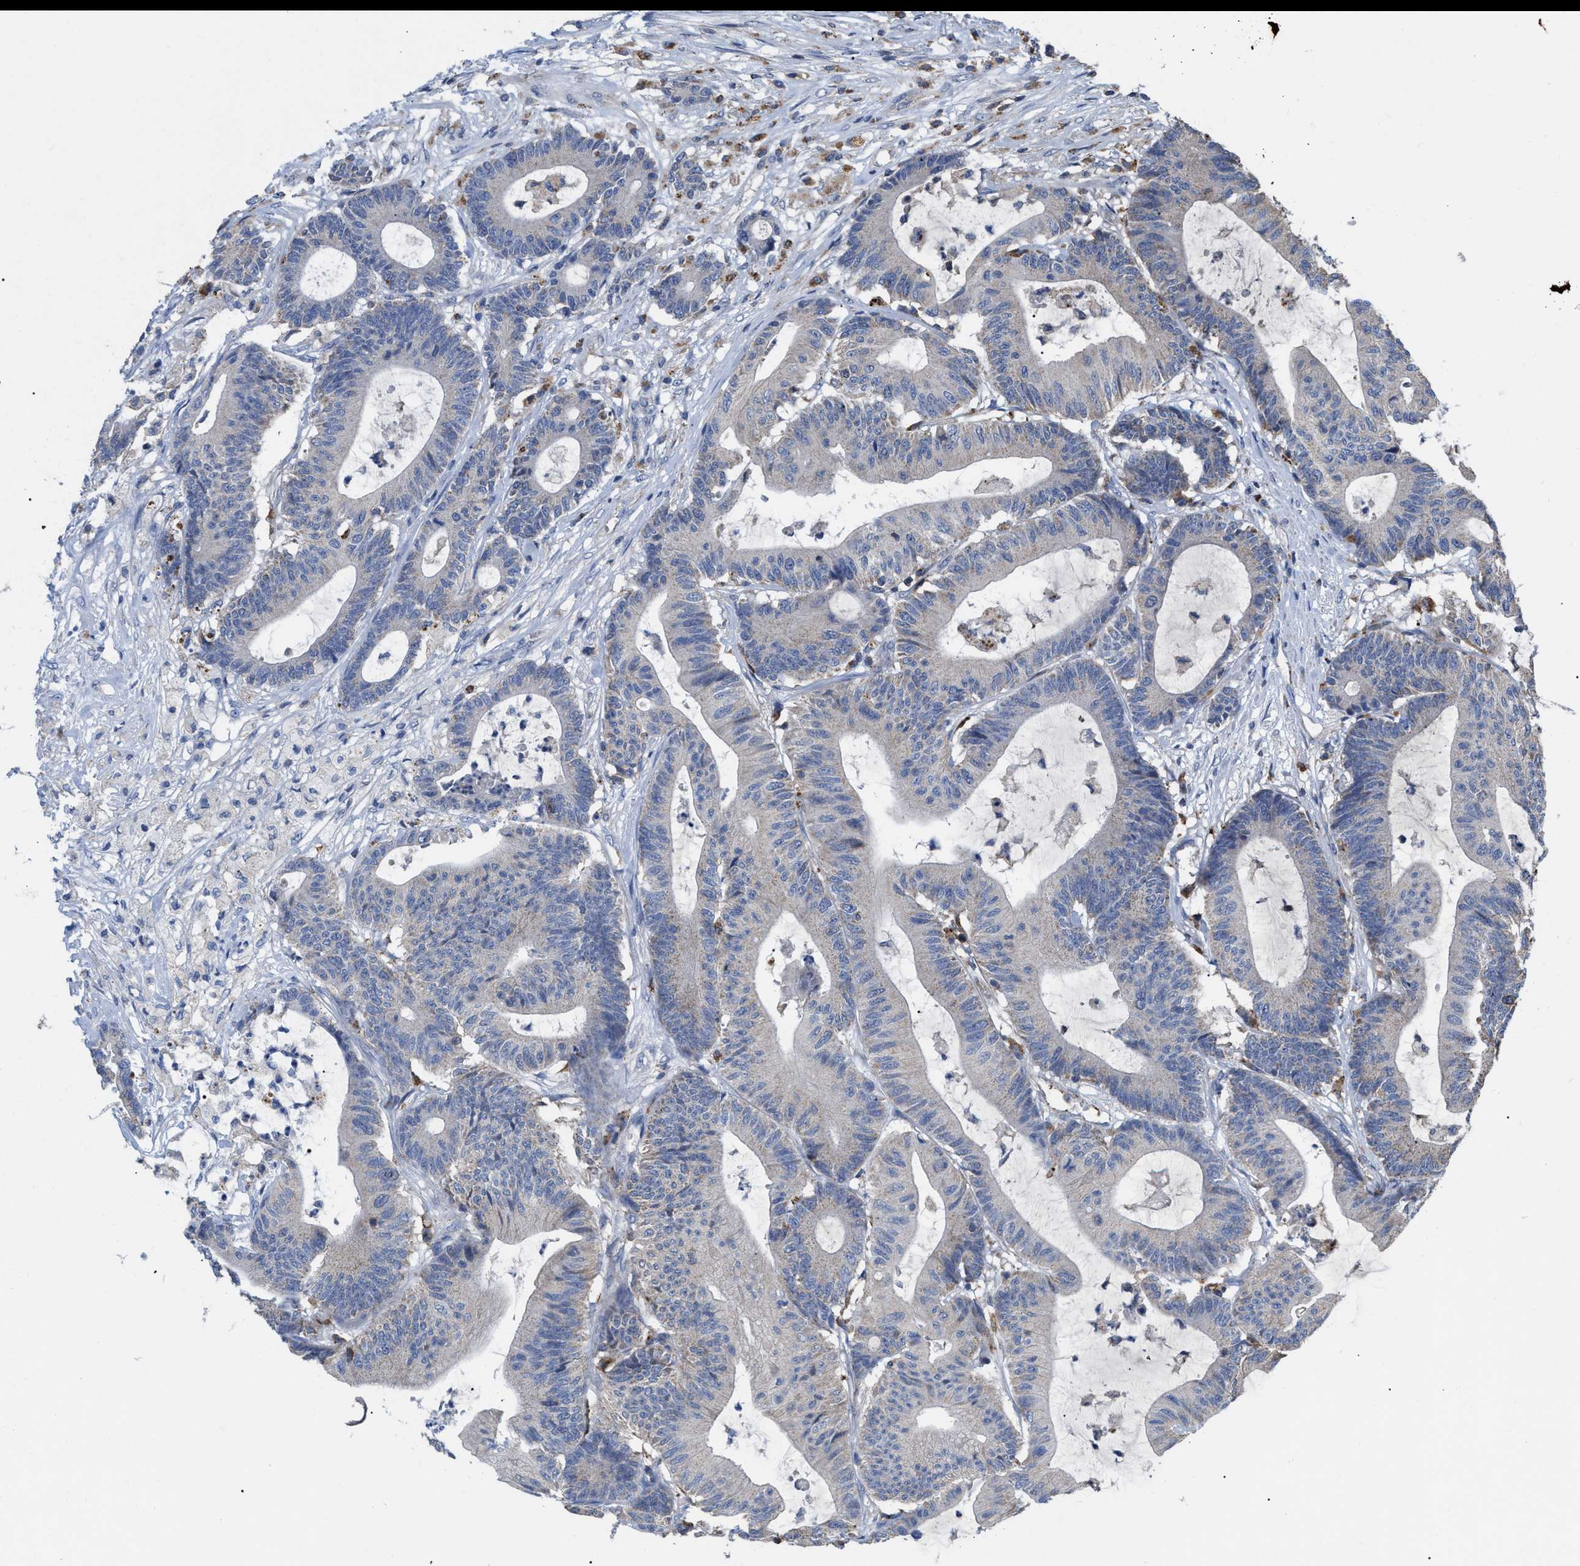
{"staining": {"intensity": "negative", "quantity": "none", "location": "none"}, "tissue": "colorectal cancer", "cell_type": "Tumor cells", "image_type": "cancer", "snomed": [{"axis": "morphology", "description": "Adenocarcinoma, NOS"}, {"axis": "topography", "description": "Colon"}], "caption": "A photomicrograph of colorectal cancer stained for a protein demonstrates no brown staining in tumor cells.", "gene": "FAM171A2", "patient": {"sex": "female", "age": 84}}